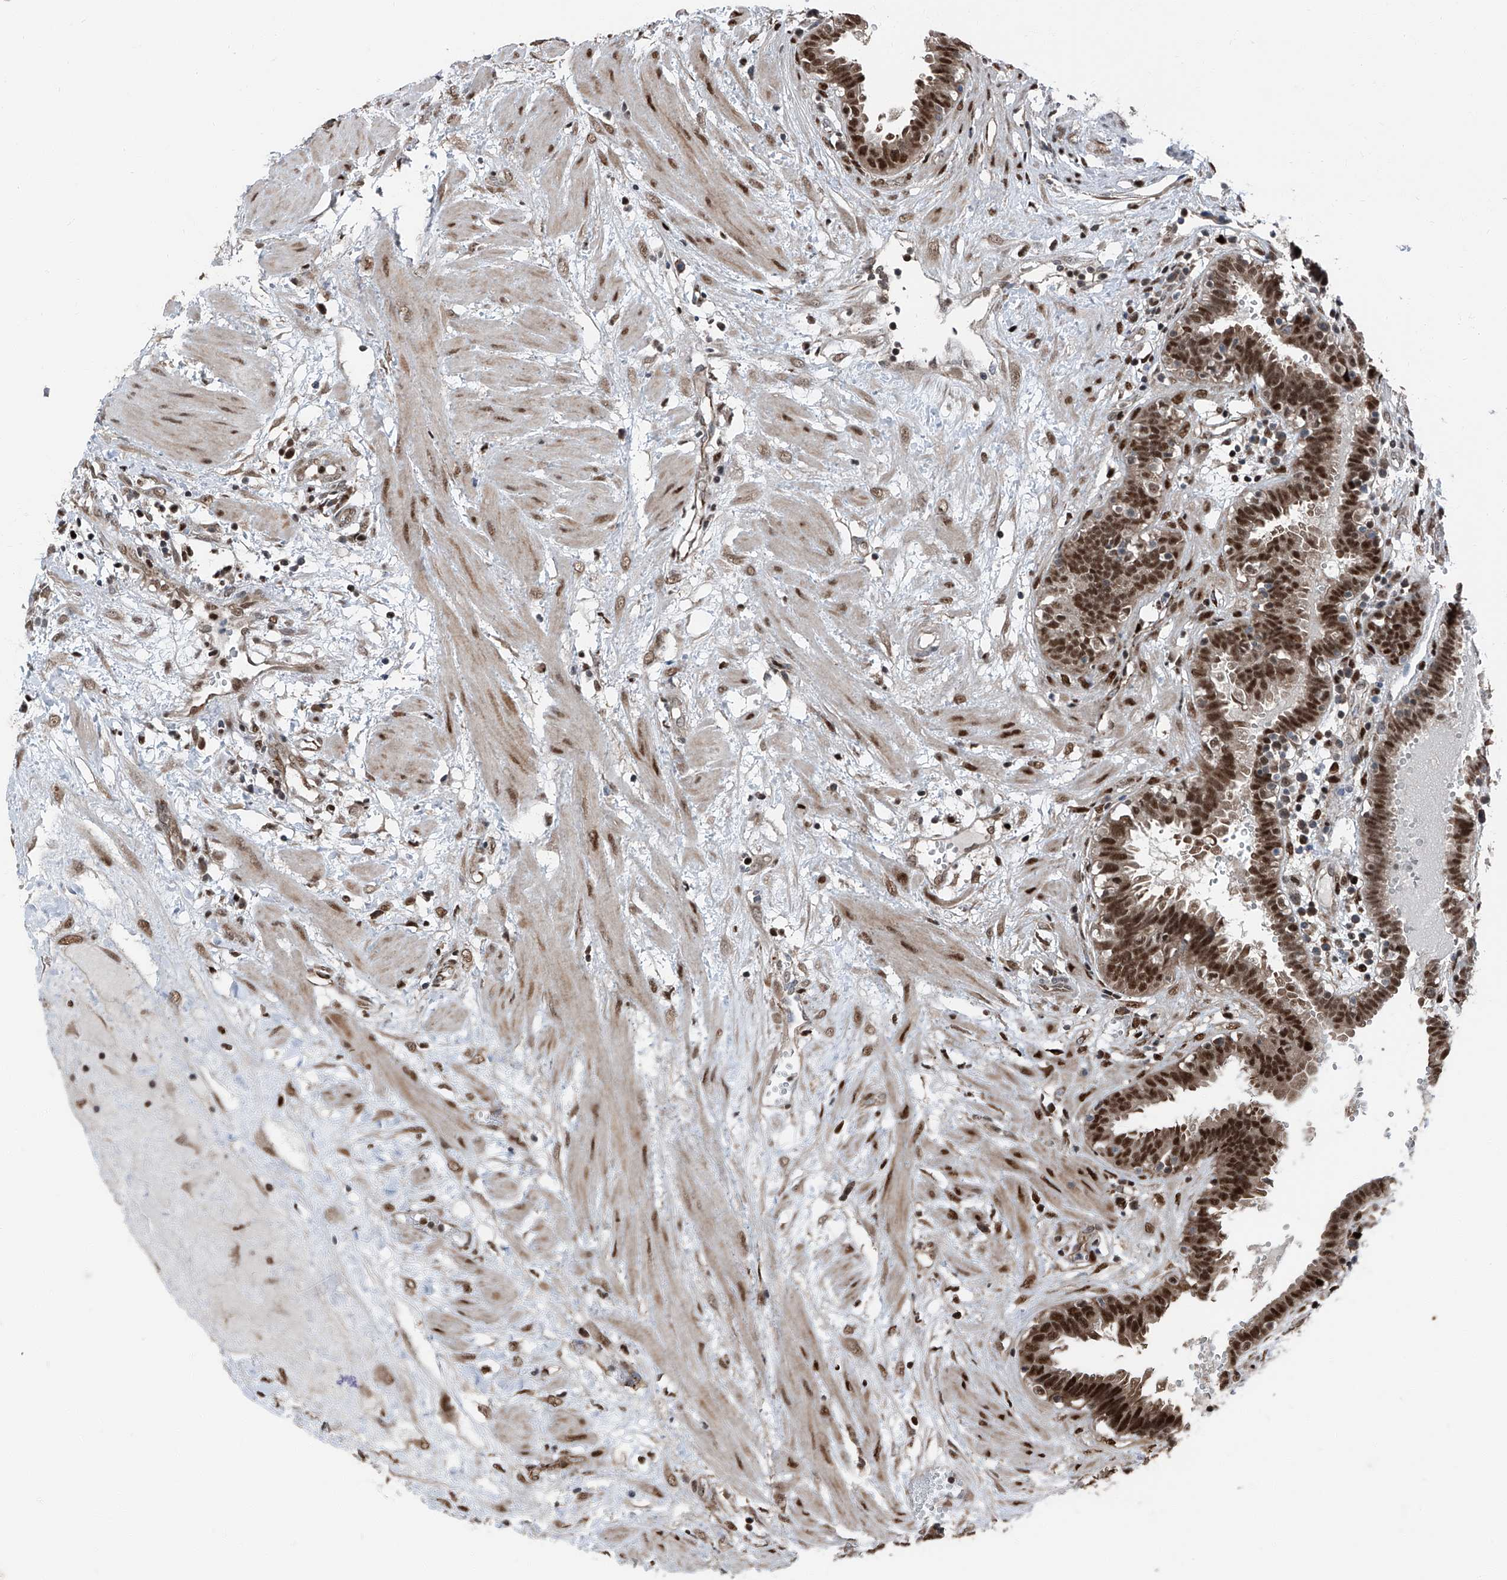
{"staining": {"intensity": "strong", "quantity": ">75%", "location": "cytoplasmic/membranous,nuclear"}, "tissue": "fallopian tube", "cell_type": "Glandular cells", "image_type": "normal", "snomed": [{"axis": "morphology", "description": "Normal tissue, NOS"}, {"axis": "topography", "description": "Fallopian tube"}, {"axis": "topography", "description": "Placenta"}], "caption": "Immunohistochemistry (IHC) histopathology image of normal human fallopian tube stained for a protein (brown), which exhibits high levels of strong cytoplasmic/membranous,nuclear positivity in approximately >75% of glandular cells.", "gene": "FKBP5", "patient": {"sex": "female", "age": 32}}